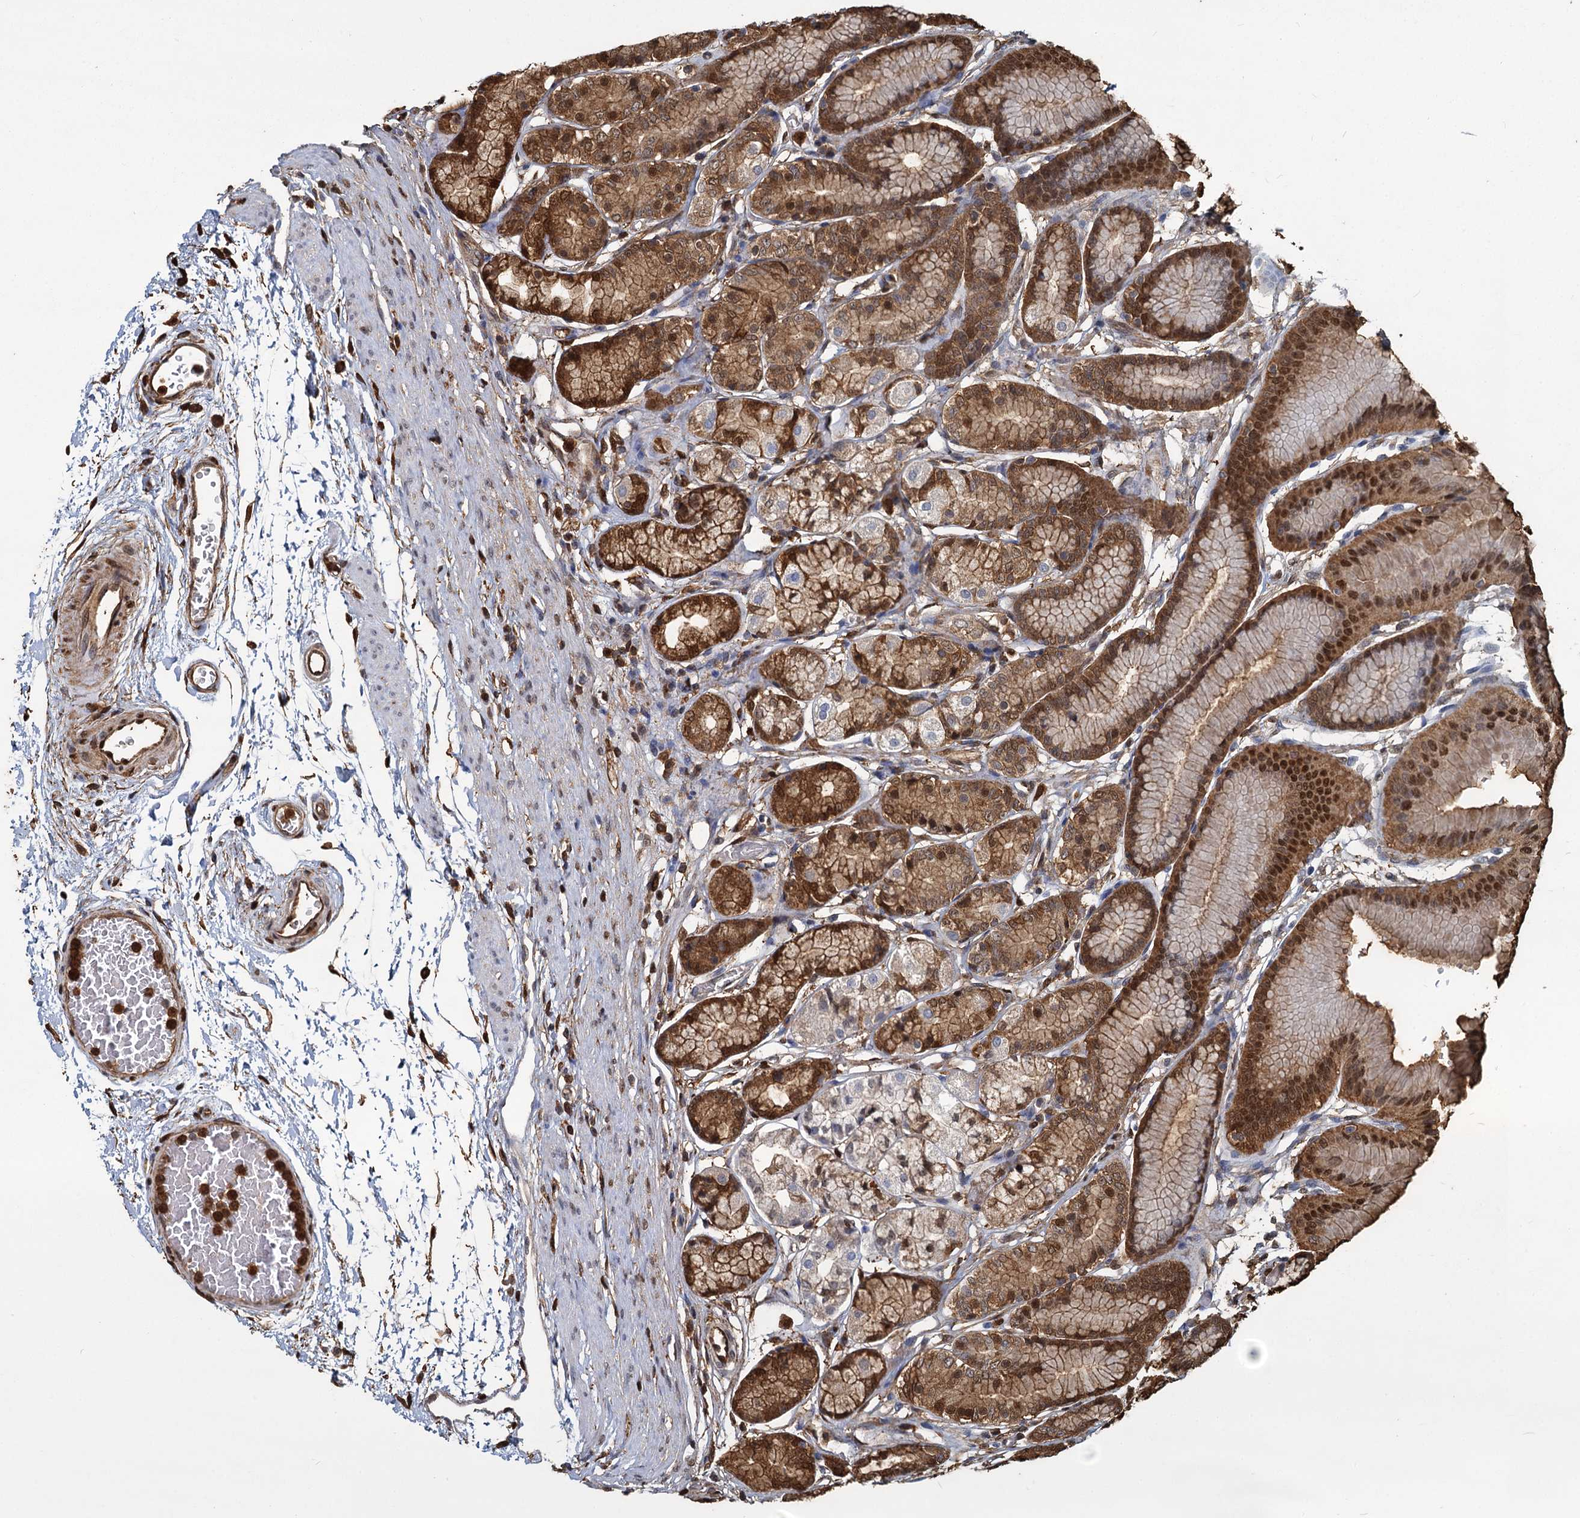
{"staining": {"intensity": "moderate", "quantity": ">75%", "location": "cytoplasmic/membranous,nuclear"}, "tissue": "stomach", "cell_type": "Glandular cells", "image_type": "normal", "snomed": [{"axis": "morphology", "description": "Normal tissue, NOS"}, {"axis": "morphology", "description": "Adenocarcinoma, NOS"}, {"axis": "morphology", "description": "Adenocarcinoma, High grade"}, {"axis": "topography", "description": "Stomach, upper"}, {"axis": "topography", "description": "Stomach"}], "caption": "Protein staining of normal stomach demonstrates moderate cytoplasmic/membranous,nuclear expression in about >75% of glandular cells. (brown staining indicates protein expression, while blue staining denotes nuclei).", "gene": "S100A6", "patient": {"sex": "female", "age": 65}}